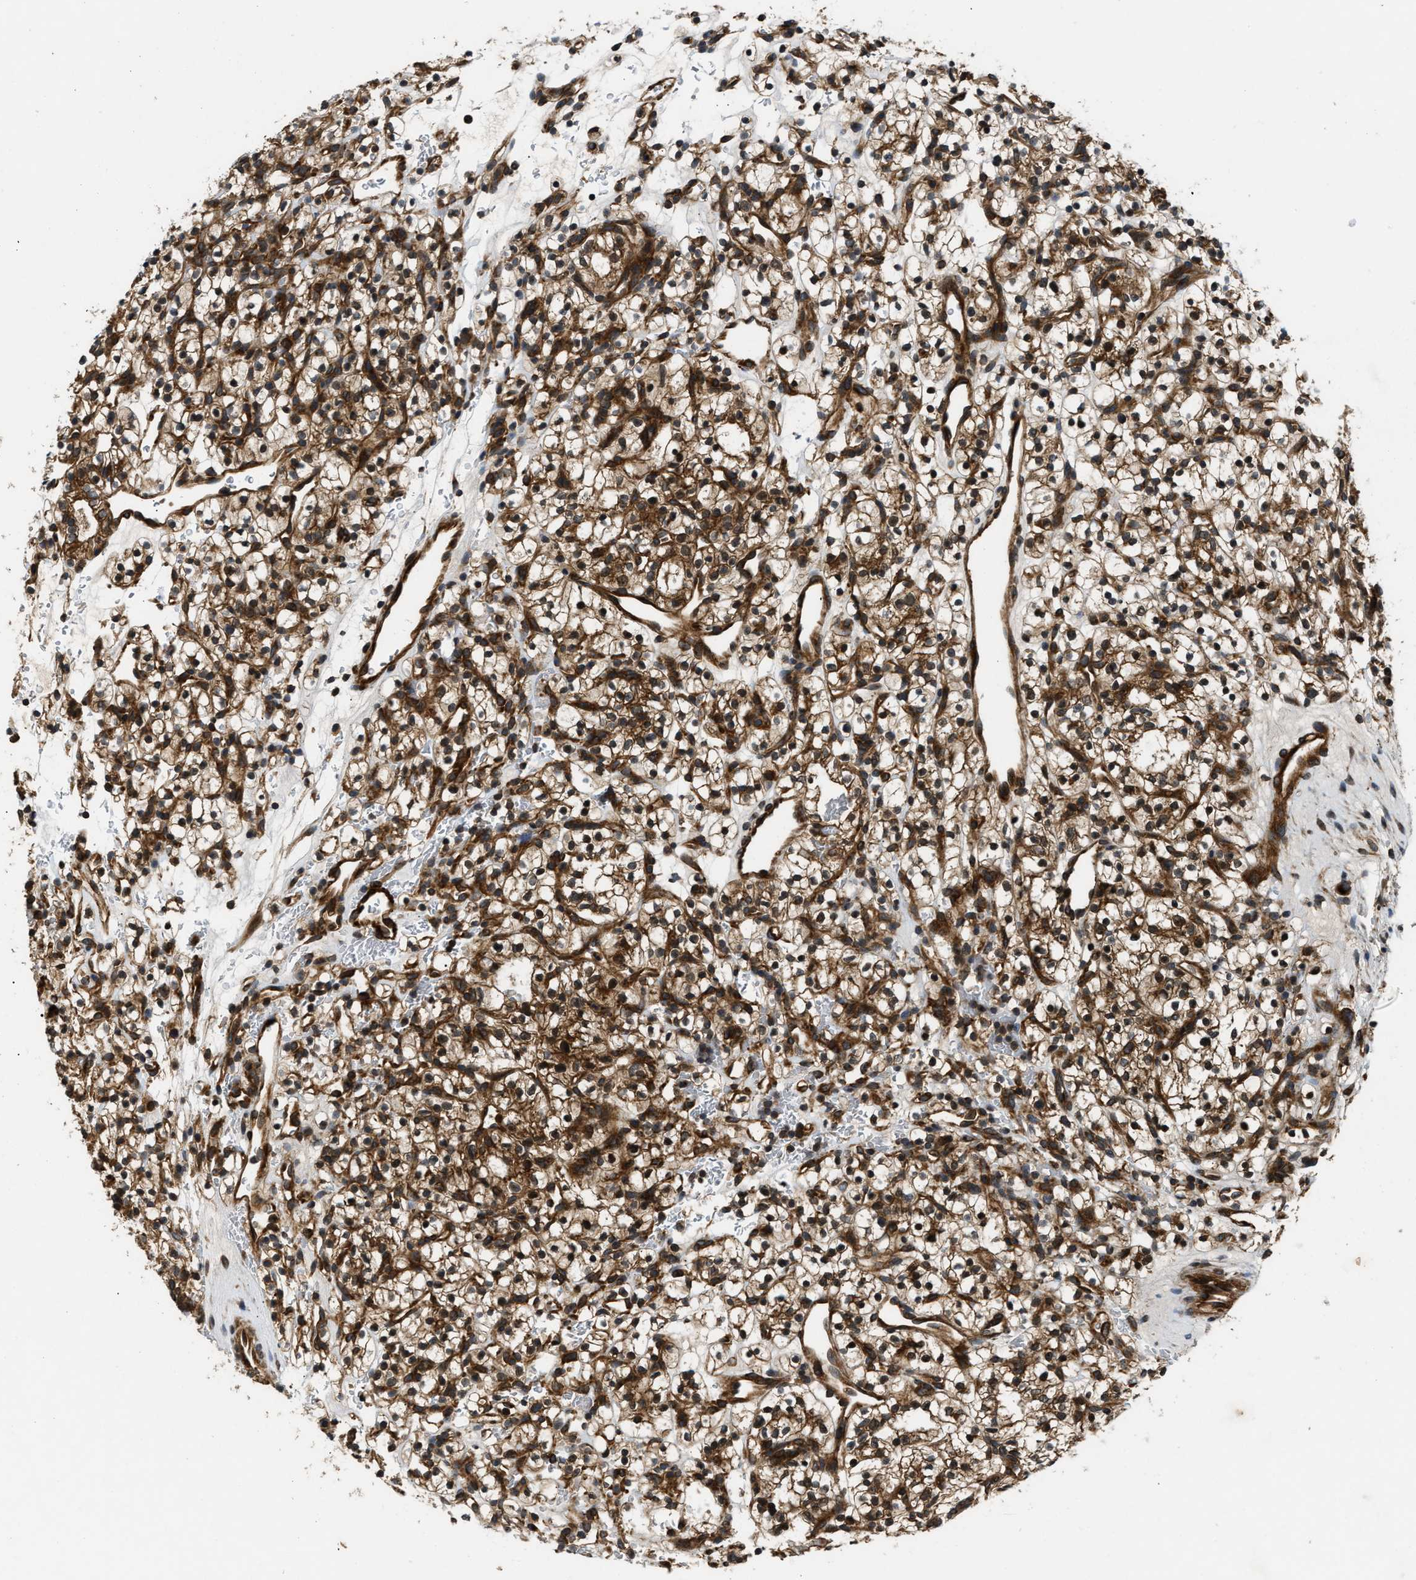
{"staining": {"intensity": "strong", "quantity": ">75%", "location": "cytoplasmic/membranous"}, "tissue": "renal cancer", "cell_type": "Tumor cells", "image_type": "cancer", "snomed": [{"axis": "morphology", "description": "Adenocarcinoma, NOS"}, {"axis": "topography", "description": "Kidney"}], "caption": "Human renal cancer stained with a brown dye reveals strong cytoplasmic/membranous positive staining in approximately >75% of tumor cells.", "gene": "PNPLA8", "patient": {"sex": "female", "age": 57}}